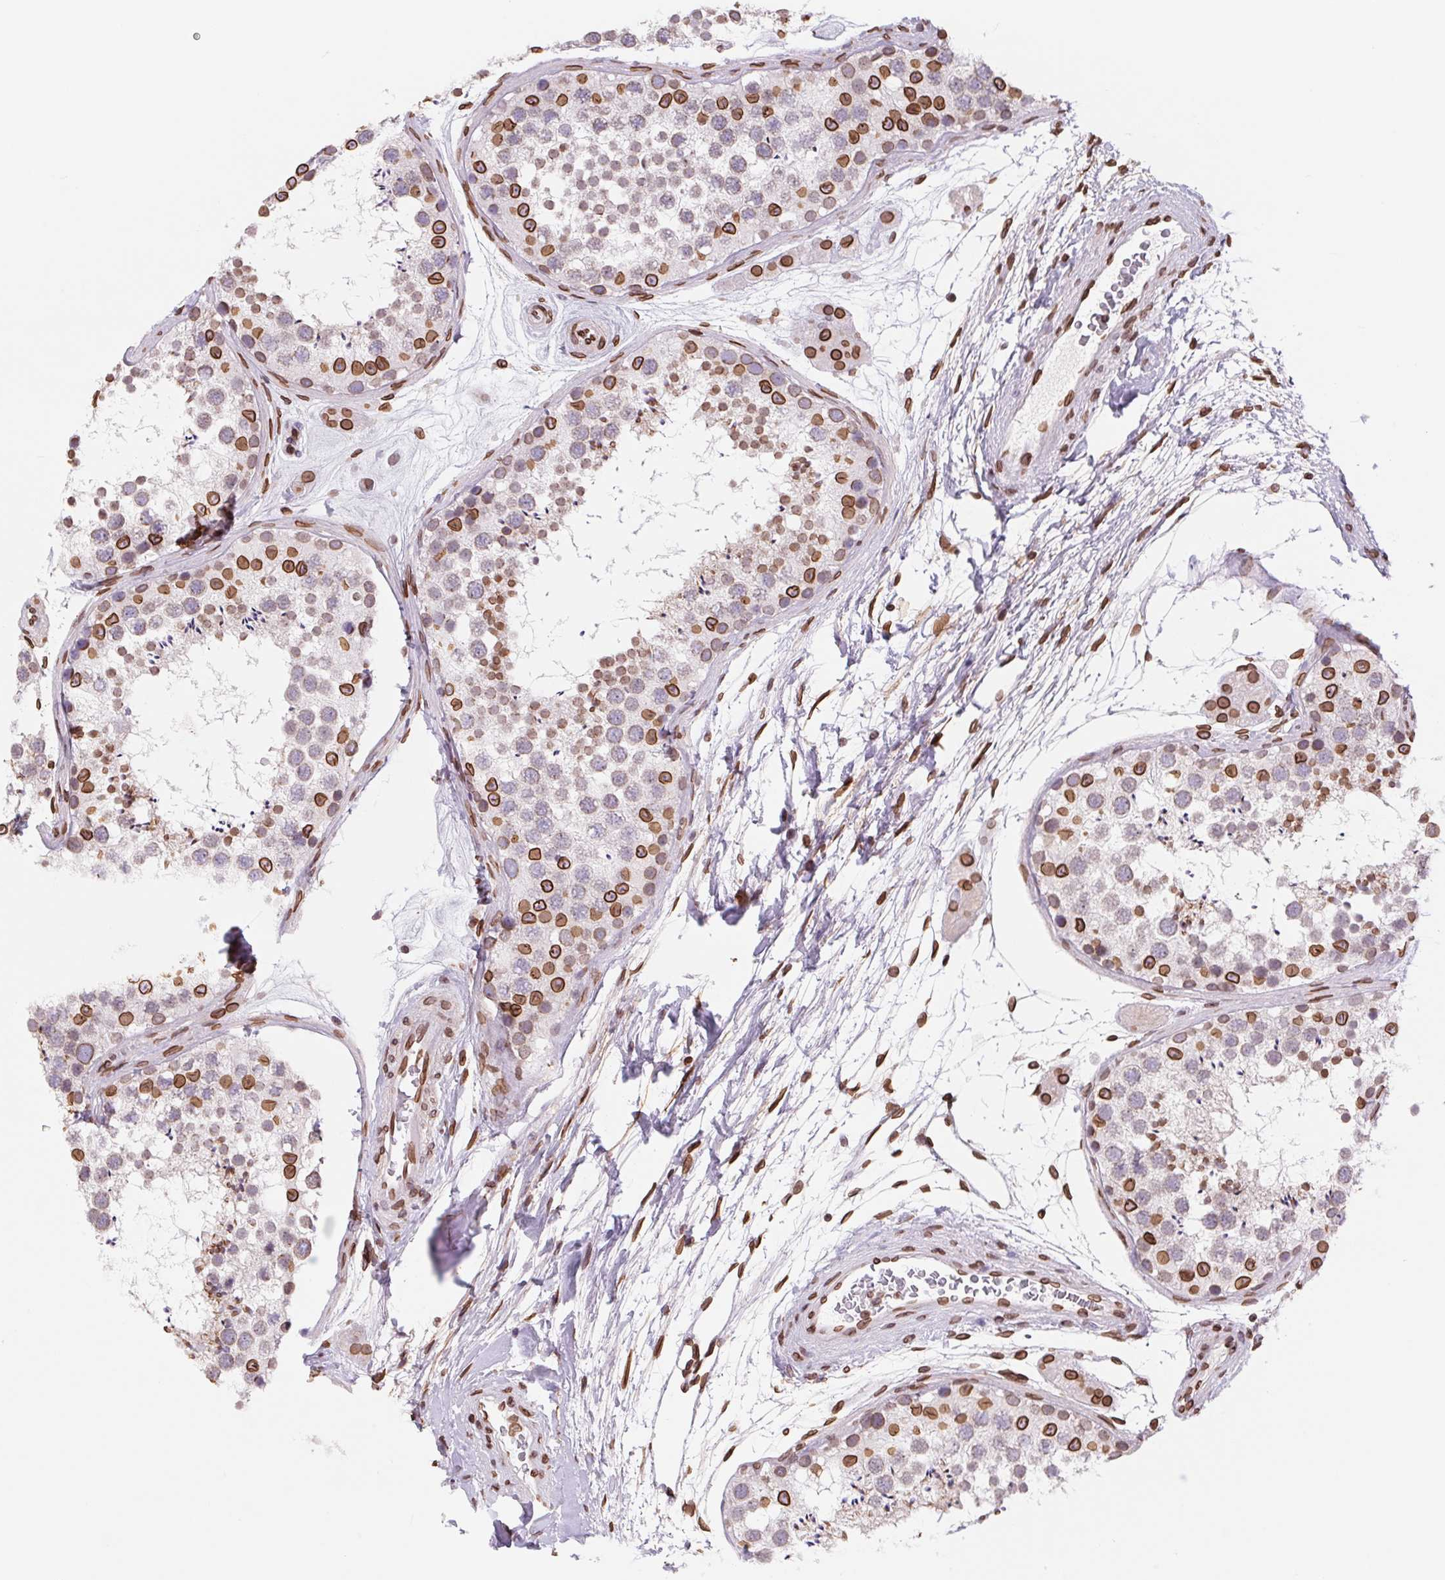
{"staining": {"intensity": "strong", "quantity": "25%-75%", "location": "cytoplasmic/membranous,nuclear"}, "tissue": "testis", "cell_type": "Cells in seminiferous ducts", "image_type": "normal", "snomed": [{"axis": "morphology", "description": "Normal tissue, NOS"}, {"axis": "topography", "description": "Testis"}], "caption": "The histopathology image displays immunohistochemical staining of unremarkable testis. There is strong cytoplasmic/membranous,nuclear positivity is appreciated in approximately 25%-75% of cells in seminiferous ducts. The staining was performed using DAB (3,3'-diaminobenzidine) to visualize the protein expression in brown, while the nuclei were stained in blue with hematoxylin (Magnification: 20x).", "gene": "LMNB2", "patient": {"sex": "male", "age": 41}}